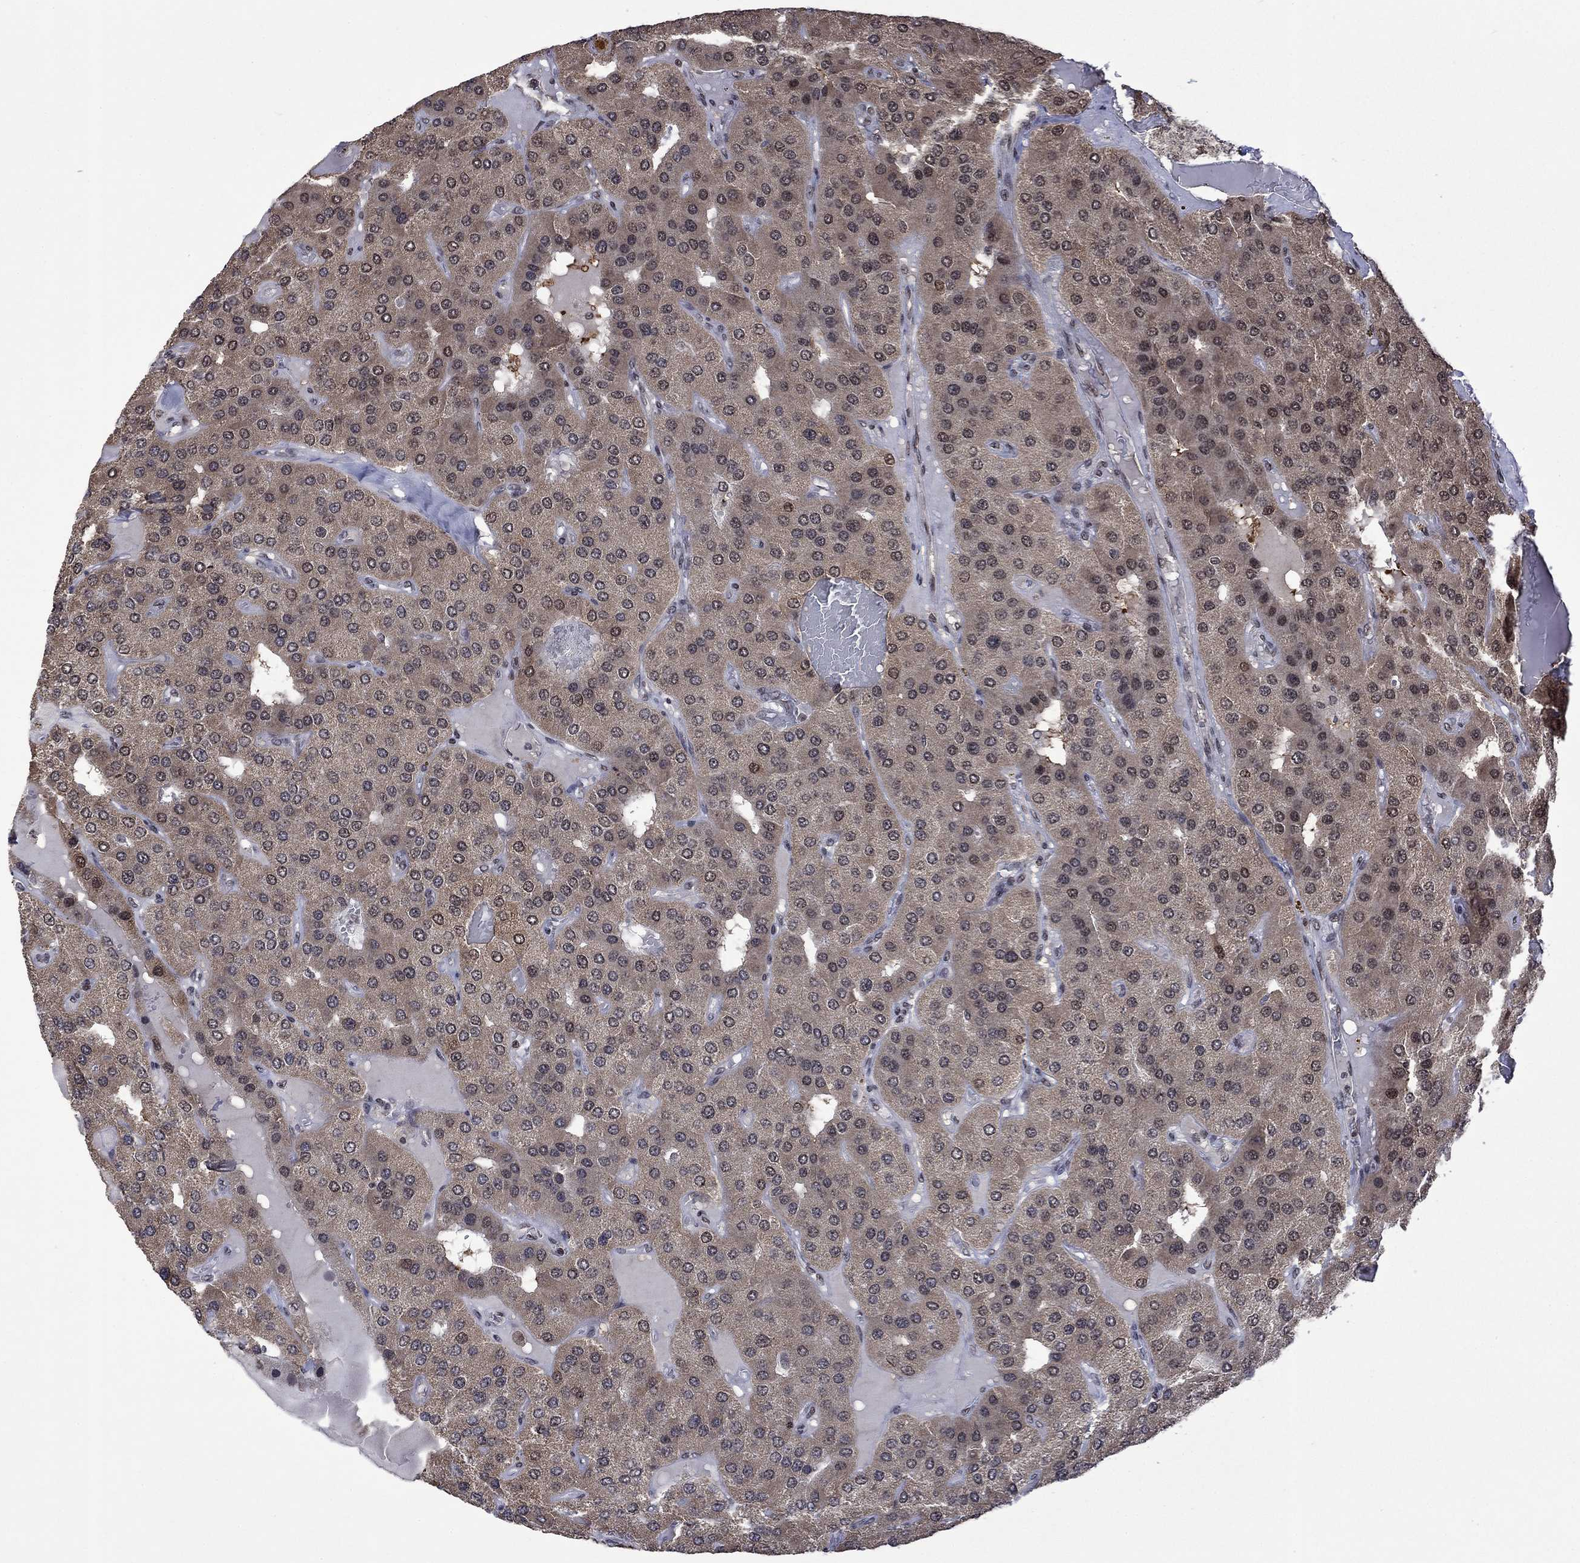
{"staining": {"intensity": "negative", "quantity": "none", "location": "none"}, "tissue": "parathyroid gland", "cell_type": "Glandular cells", "image_type": "normal", "snomed": [{"axis": "morphology", "description": "Normal tissue, NOS"}, {"axis": "morphology", "description": "Adenoma, NOS"}, {"axis": "topography", "description": "Parathyroid gland"}], "caption": "An IHC micrograph of normal parathyroid gland is shown. There is no staining in glandular cells of parathyroid gland.", "gene": "FBLL1", "patient": {"sex": "female", "age": 86}}